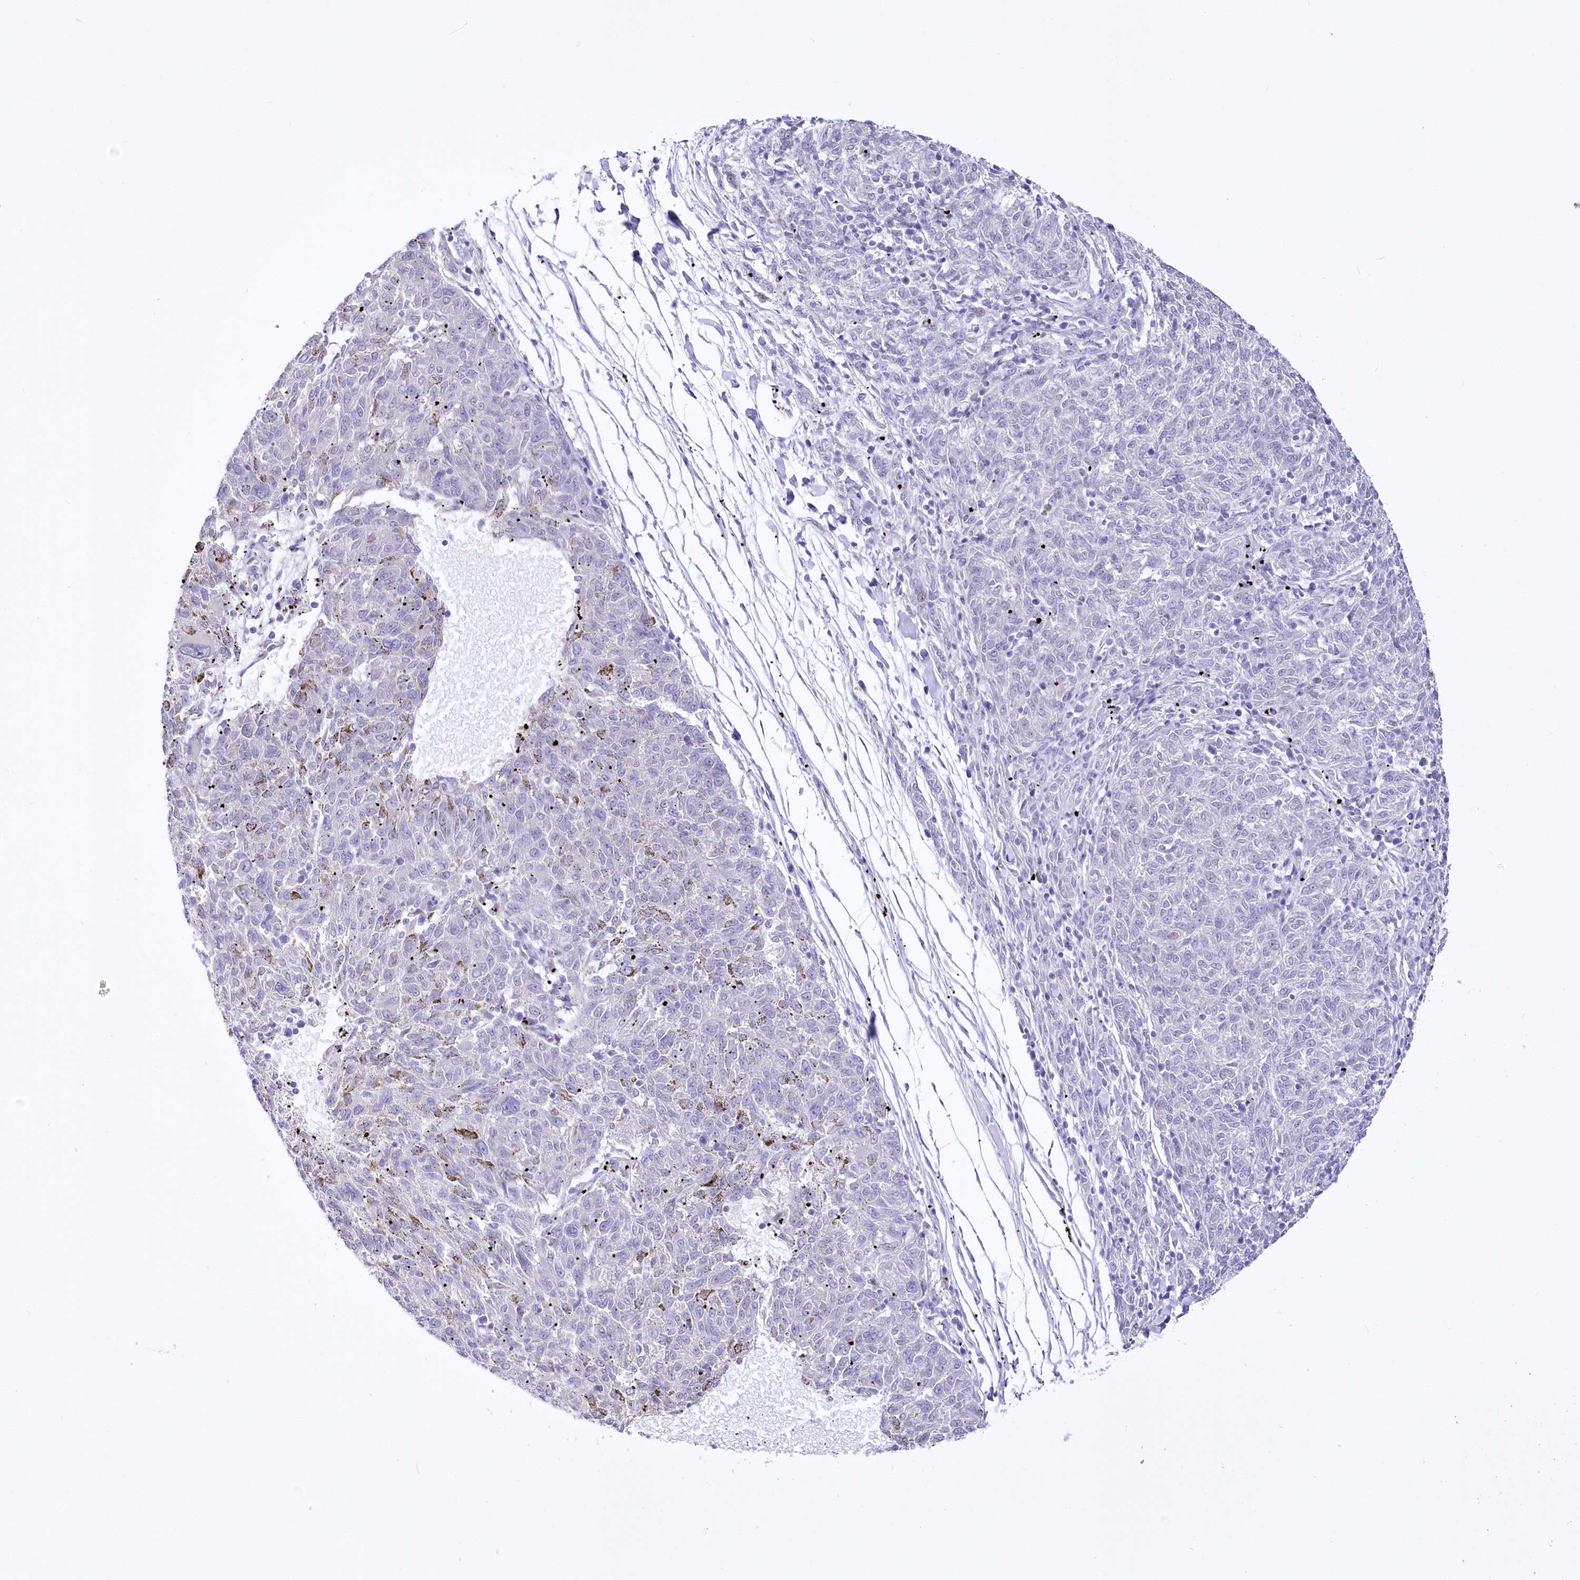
{"staining": {"intensity": "negative", "quantity": "none", "location": "none"}, "tissue": "melanoma", "cell_type": "Tumor cells", "image_type": "cancer", "snomed": [{"axis": "morphology", "description": "Malignant melanoma, NOS"}, {"axis": "topography", "description": "Skin"}], "caption": "Malignant melanoma stained for a protein using immunohistochemistry shows no staining tumor cells.", "gene": "UBA6", "patient": {"sex": "female", "age": 72}}